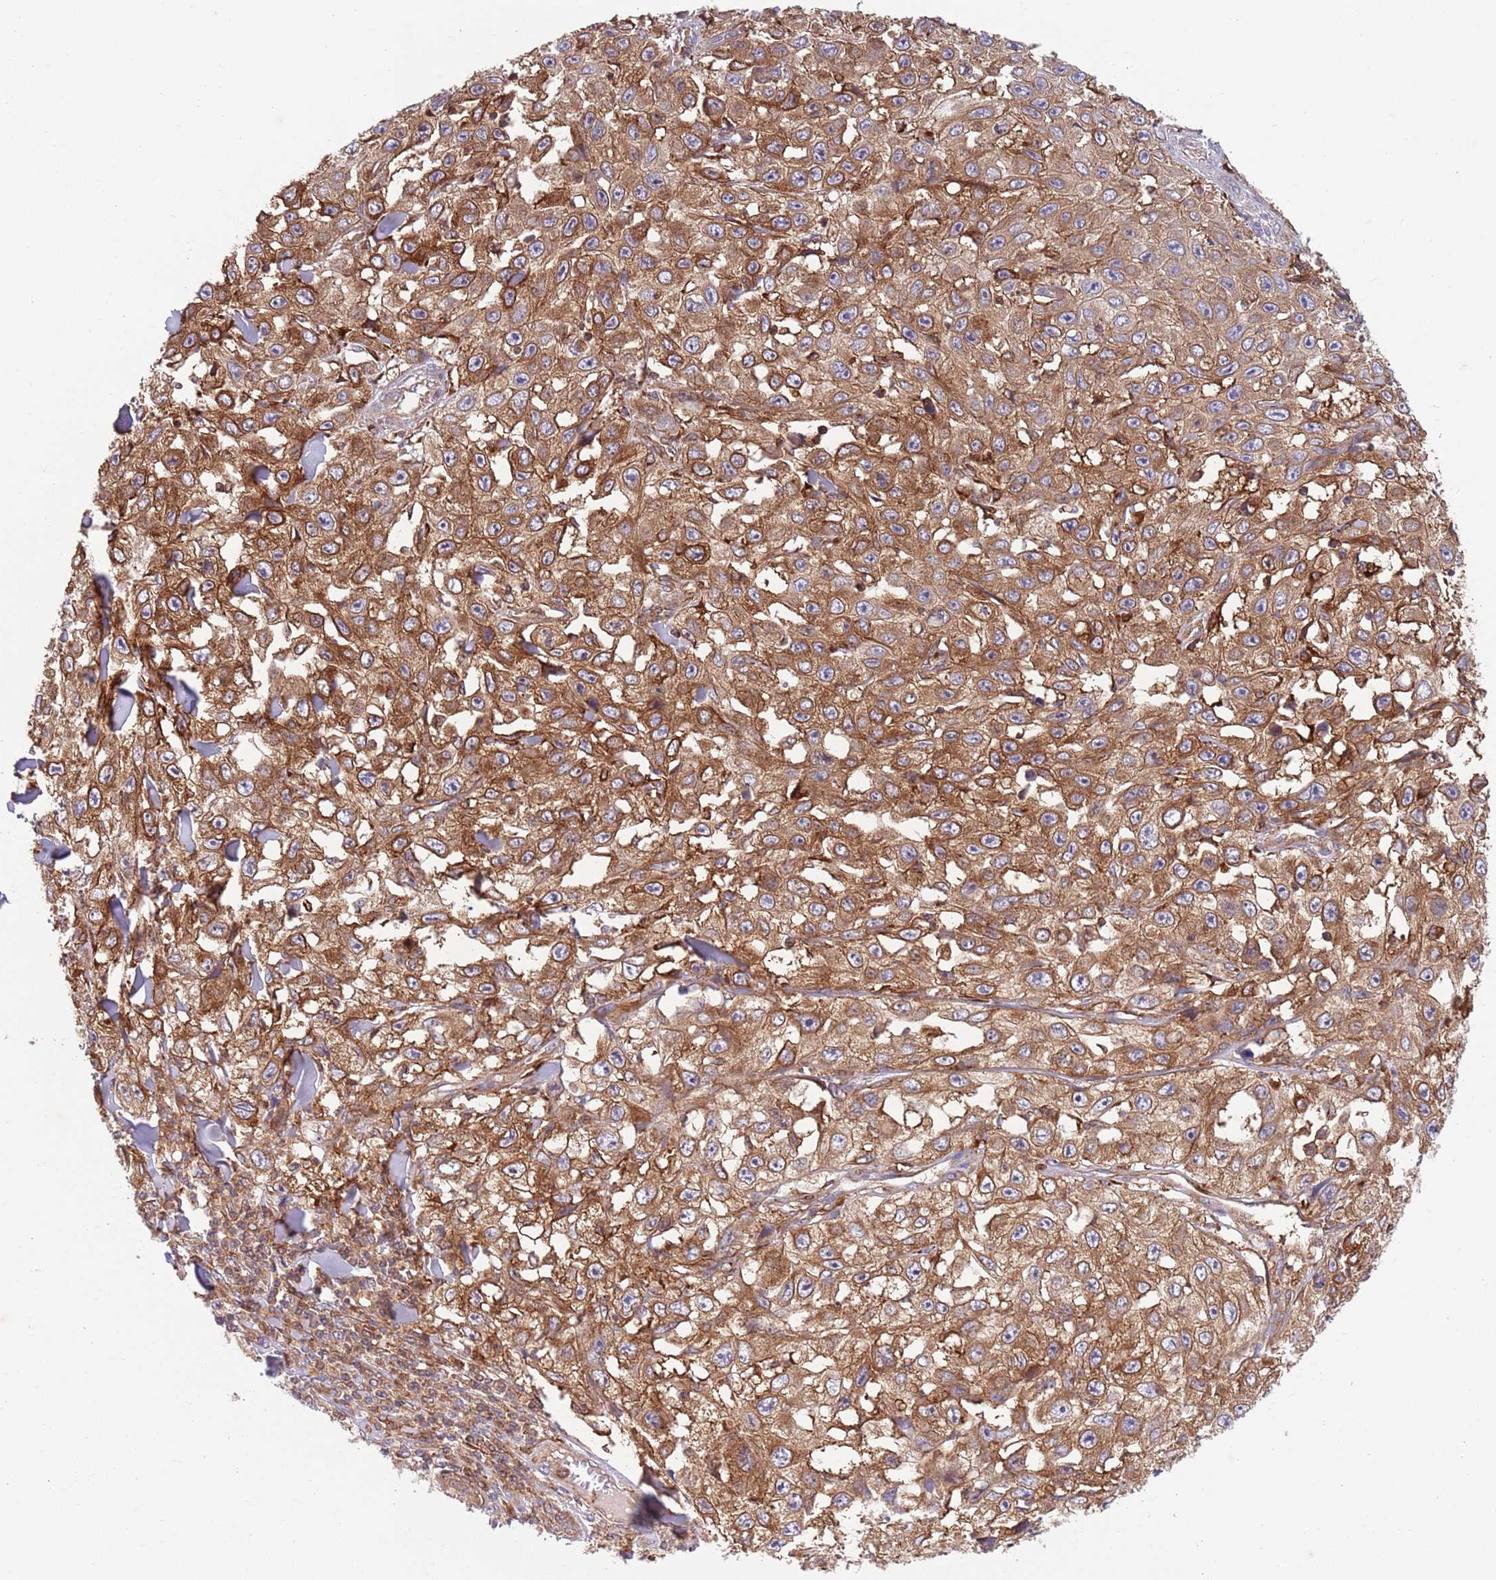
{"staining": {"intensity": "moderate", "quantity": ">75%", "location": "cytoplasmic/membranous"}, "tissue": "skin cancer", "cell_type": "Tumor cells", "image_type": "cancer", "snomed": [{"axis": "morphology", "description": "Squamous cell carcinoma, NOS"}, {"axis": "topography", "description": "Skin"}], "caption": "Skin squamous cell carcinoma stained with immunohistochemistry displays moderate cytoplasmic/membranous expression in about >75% of tumor cells.", "gene": "ZMYM5", "patient": {"sex": "male", "age": 82}}